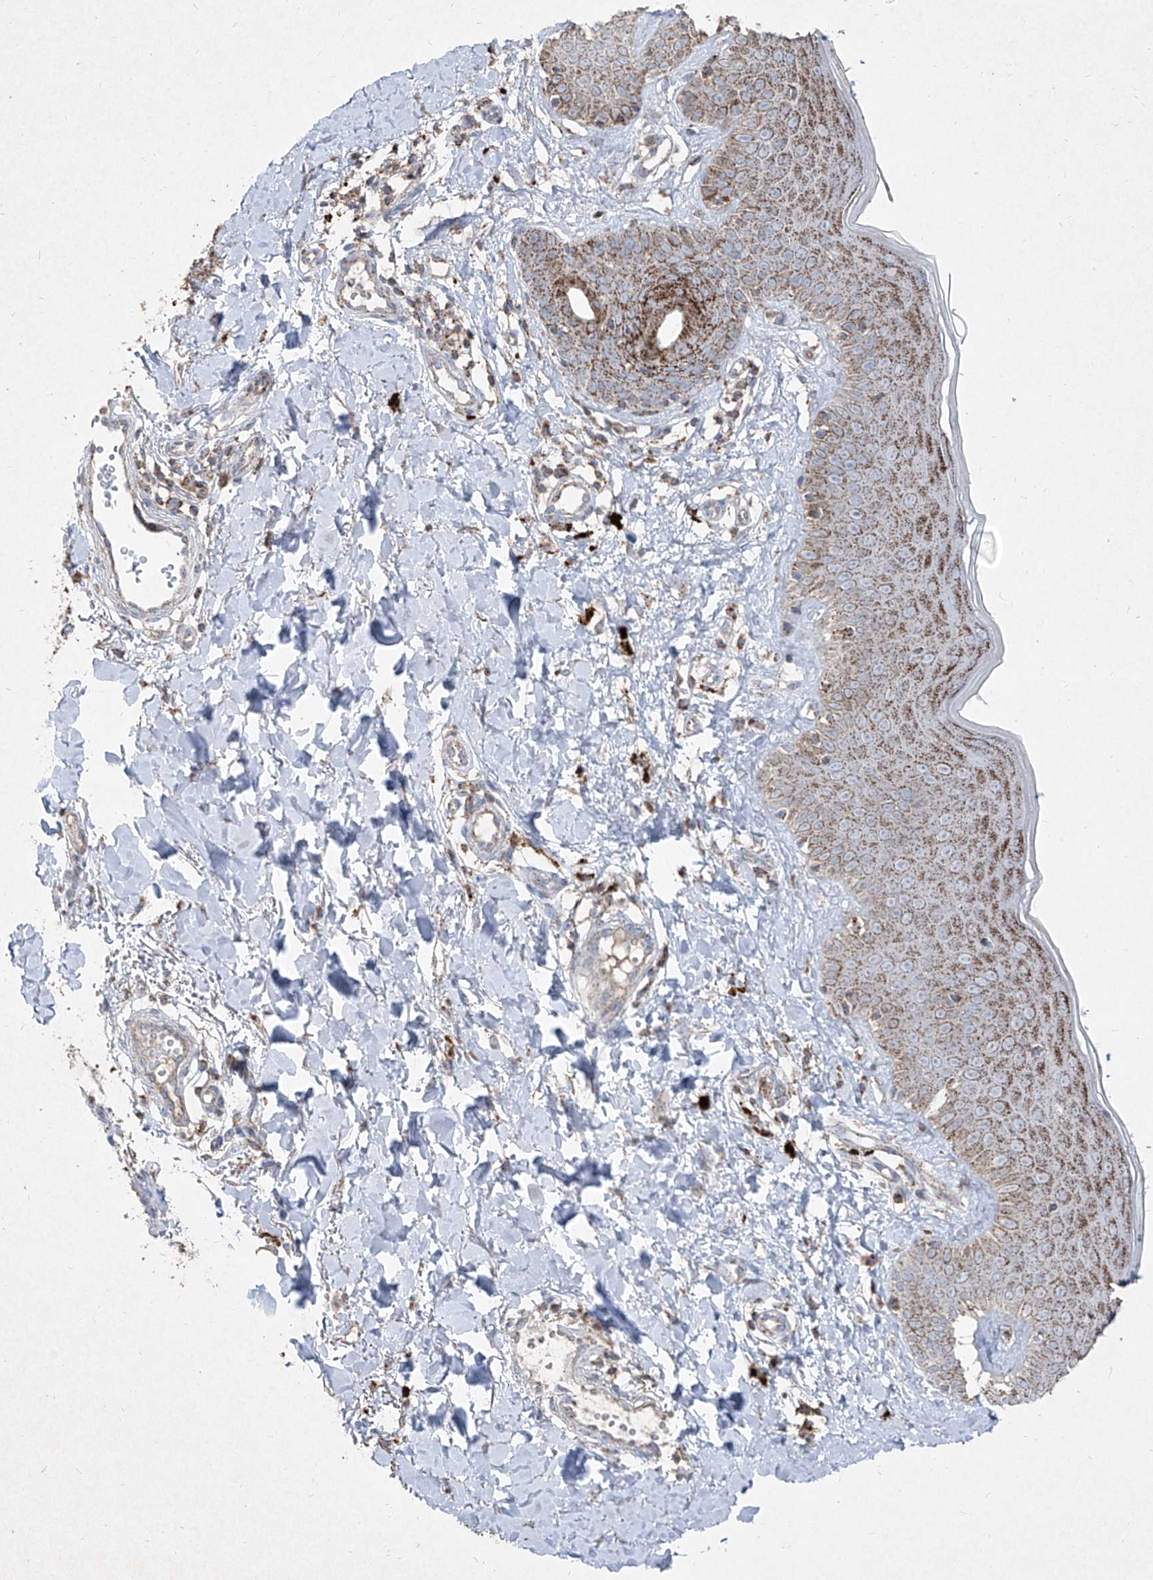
{"staining": {"intensity": "moderate", "quantity": ">75%", "location": "cytoplasmic/membranous"}, "tissue": "skin", "cell_type": "Fibroblasts", "image_type": "normal", "snomed": [{"axis": "morphology", "description": "Normal tissue, NOS"}, {"axis": "topography", "description": "Skin"}], "caption": "High-magnification brightfield microscopy of benign skin stained with DAB (brown) and counterstained with hematoxylin (blue). fibroblasts exhibit moderate cytoplasmic/membranous positivity is identified in about>75% of cells.", "gene": "ABCD3", "patient": {"sex": "male", "age": 52}}